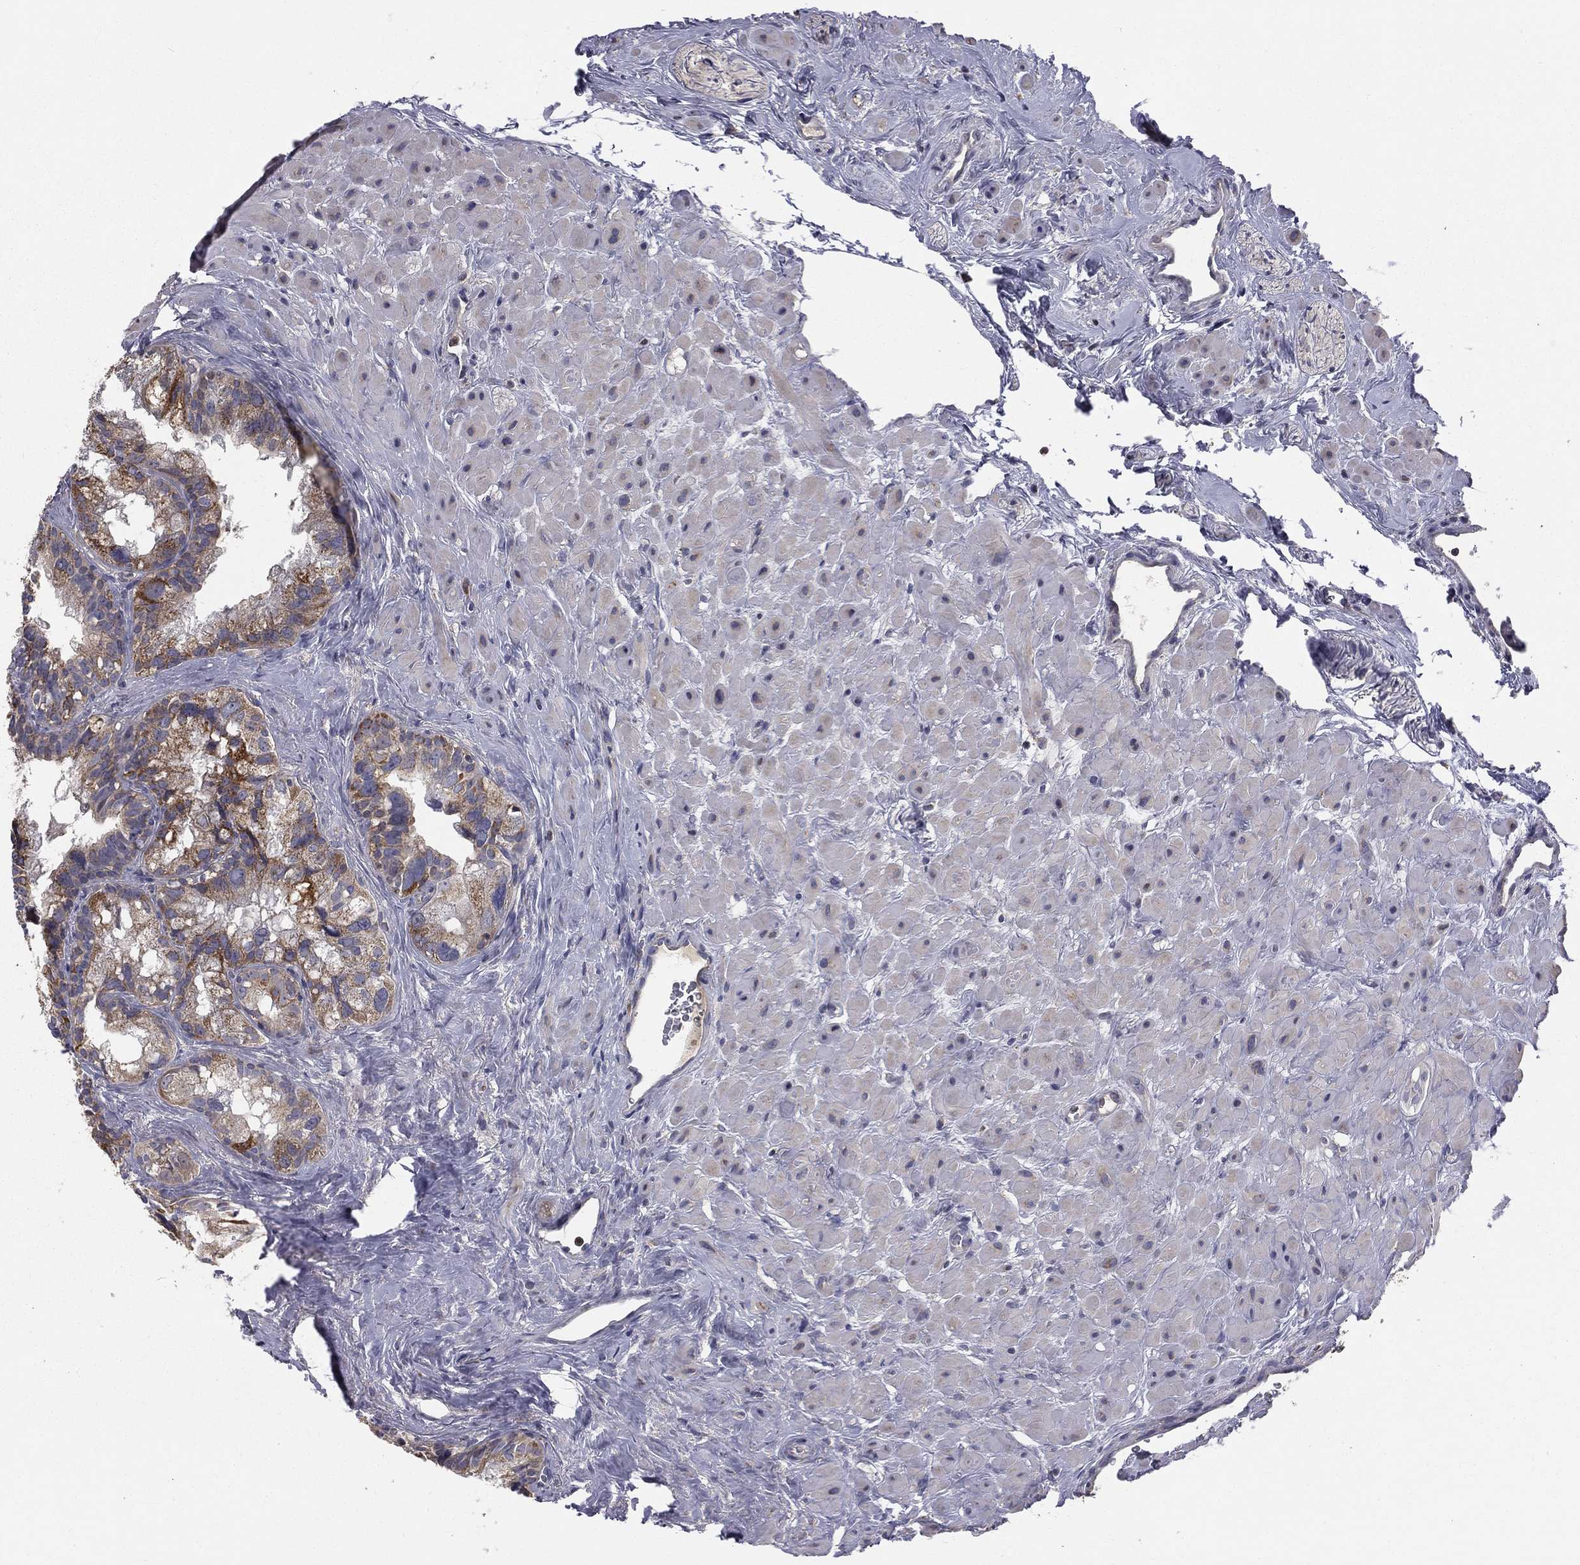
{"staining": {"intensity": "moderate", "quantity": ">75%", "location": "cytoplasmic/membranous"}, "tissue": "seminal vesicle", "cell_type": "Glandular cells", "image_type": "normal", "snomed": [{"axis": "morphology", "description": "Normal tissue, NOS"}, {"axis": "topography", "description": "Seminal veicle"}], "caption": "Moderate cytoplasmic/membranous expression is identified in about >75% of glandular cells in normal seminal vesicle. Nuclei are stained in blue.", "gene": "GPD1", "patient": {"sex": "male", "age": 72}}